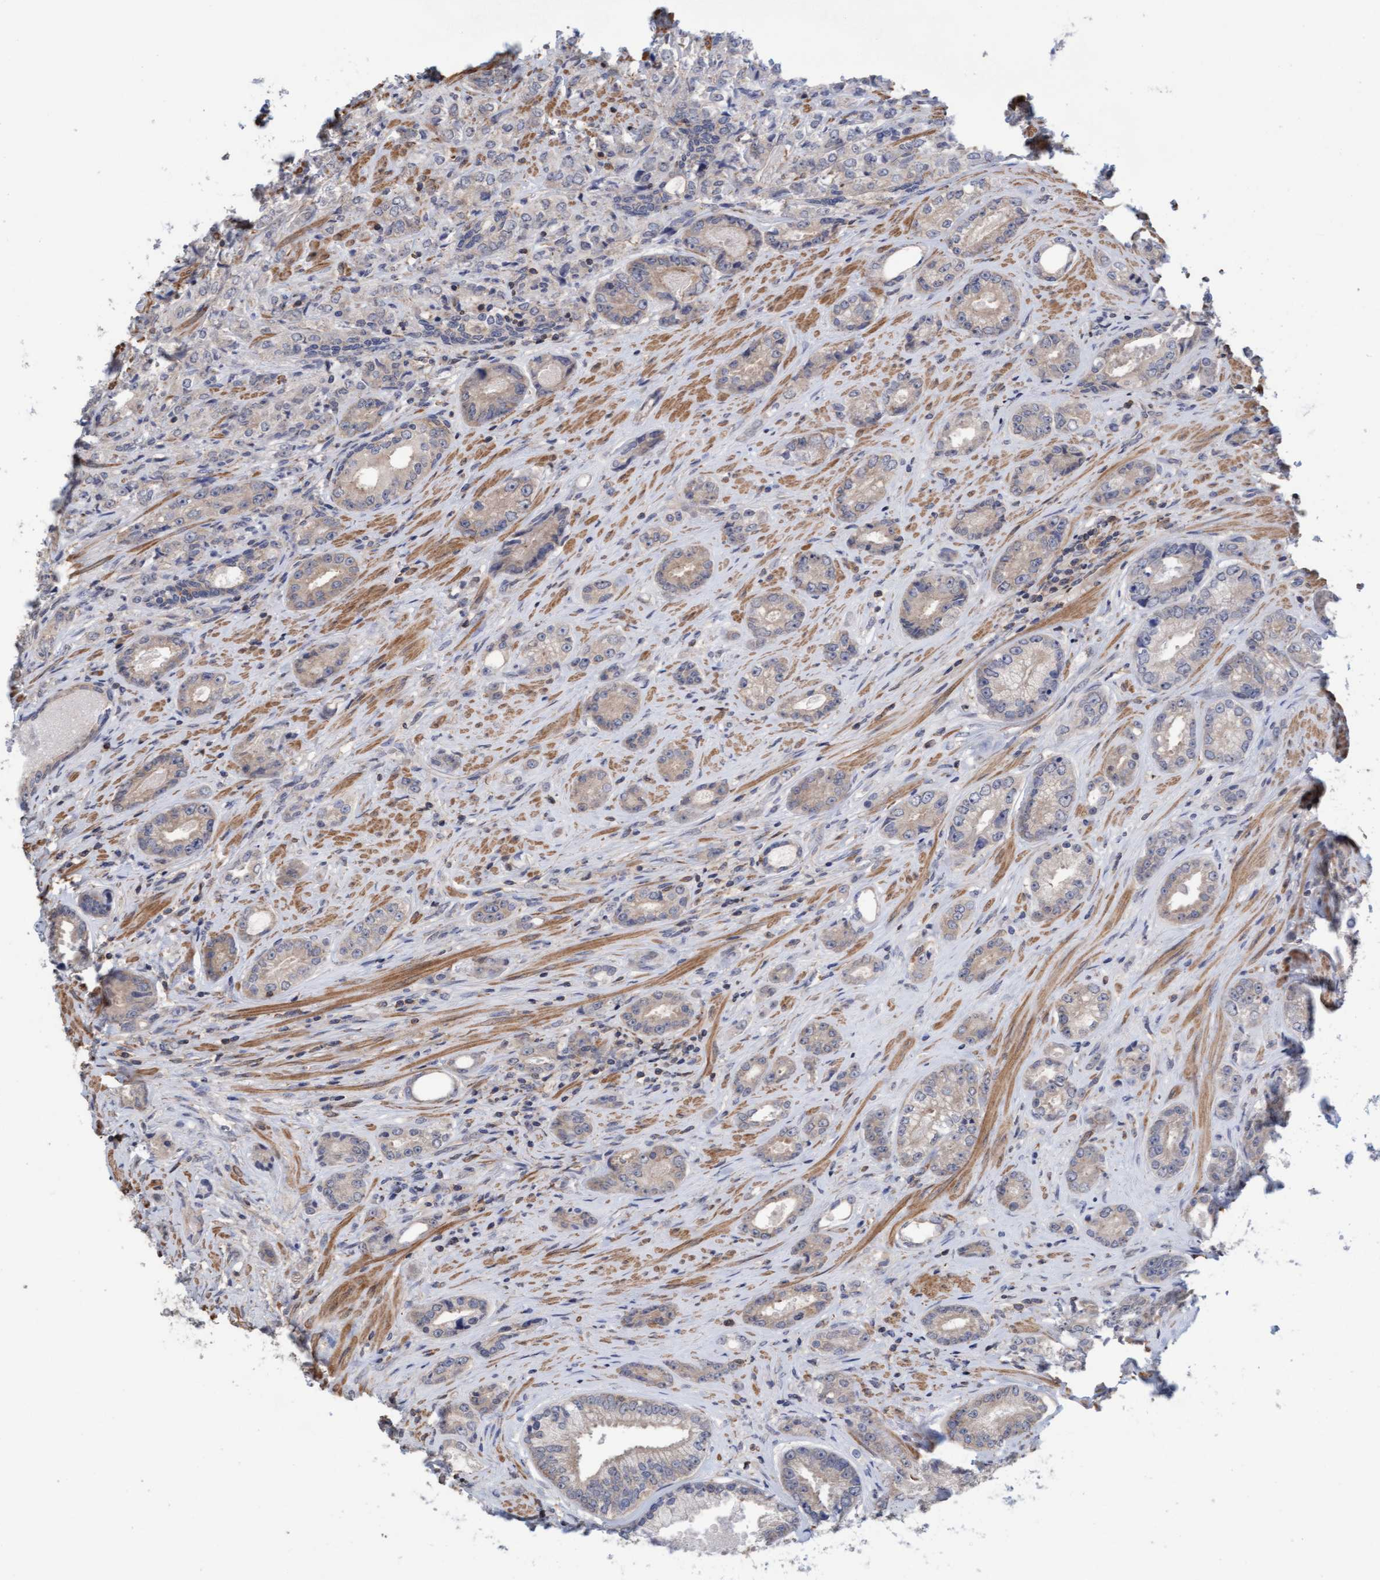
{"staining": {"intensity": "weak", "quantity": "<25%", "location": "cytoplasmic/membranous"}, "tissue": "prostate cancer", "cell_type": "Tumor cells", "image_type": "cancer", "snomed": [{"axis": "morphology", "description": "Adenocarcinoma, High grade"}, {"axis": "topography", "description": "Prostate"}], "caption": "Tumor cells are negative for protein expression in human prostate cancer. (DAB (3,3'-diaminobenzidine) IHC with hematoxylin counter stain).", "gene": "FXR2", "patient": {"sex": "male", "age": 61}}